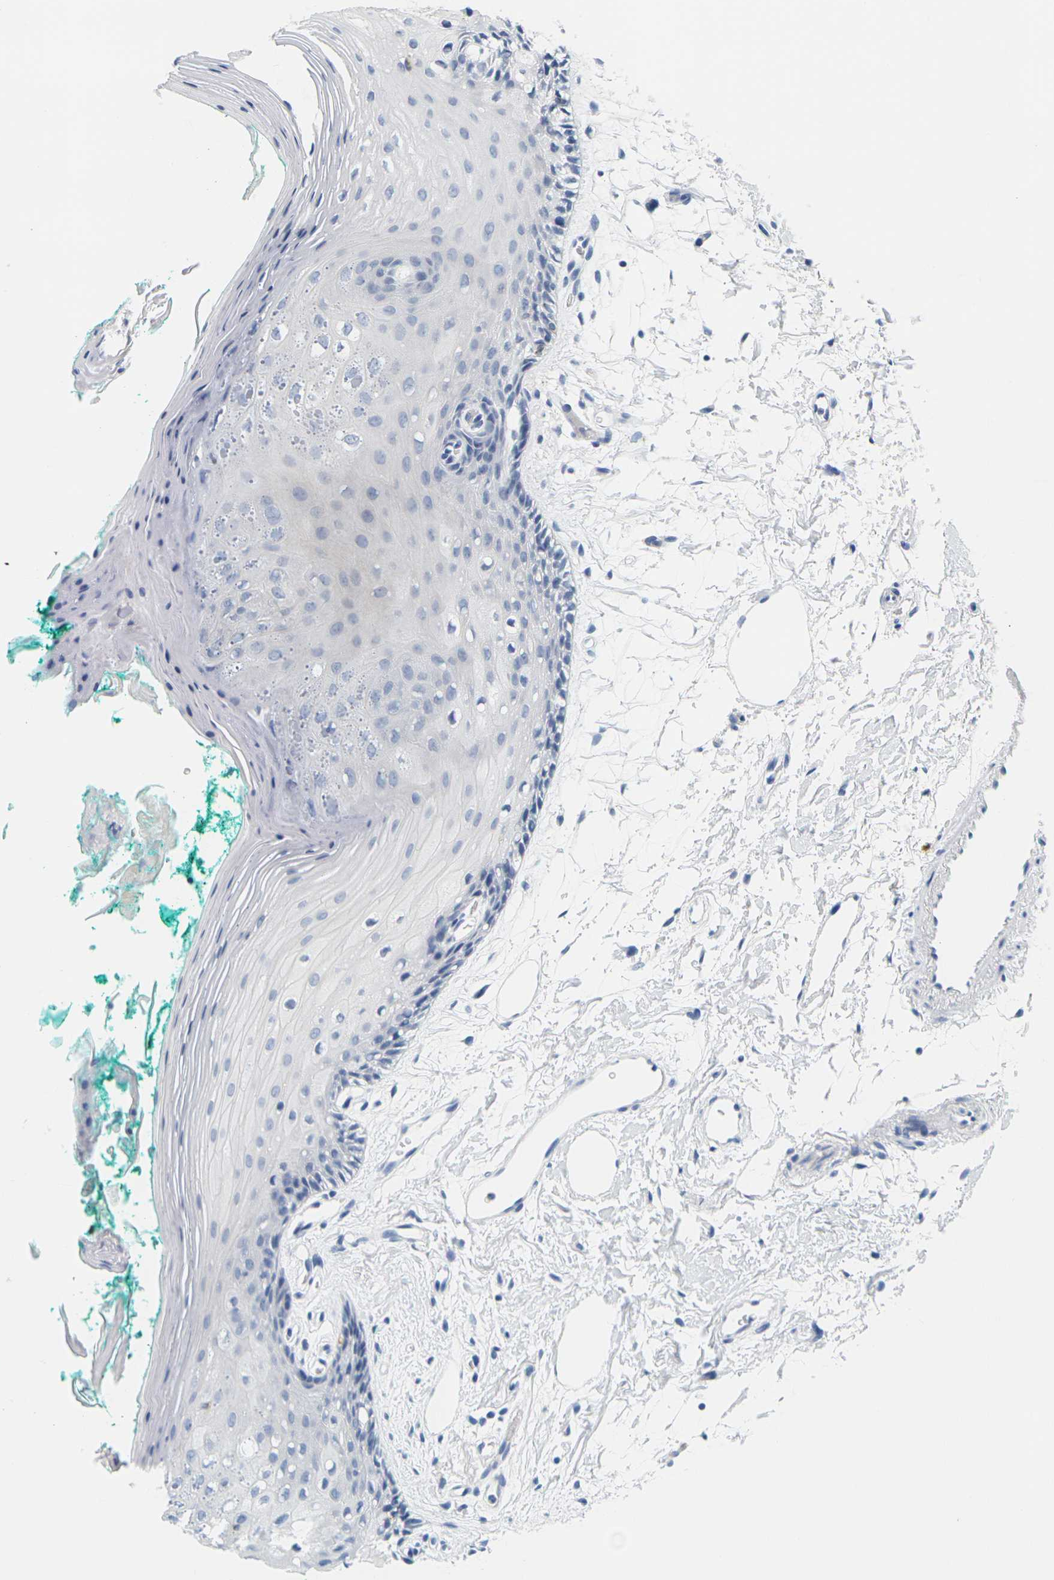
{"staining": {"intensity": "negative", "quantity": "none", "location": "none"}, "tissue": "oral mucosa", "cell_type": "Squamous epithelial cells", "image_type": "normal", "snomed": [{"axis": "morphology", "description": "Normal tissue, NOS"}, {"axis": "topography", "description": "Skeletal muscle"}, {"axis": "topography", "description": "Oral tissue"}, {"axis": "topography", "description": "Peripheral nerve tissue"}], "caption": "High power microscopy photomicrograph of an immunohistochemistry (IHC) image of normal oral mucosa, revealing no significant expression in squamous epithelial cells.", "gene": "HLA", "patient": {"sex": "female", "age": 84}}